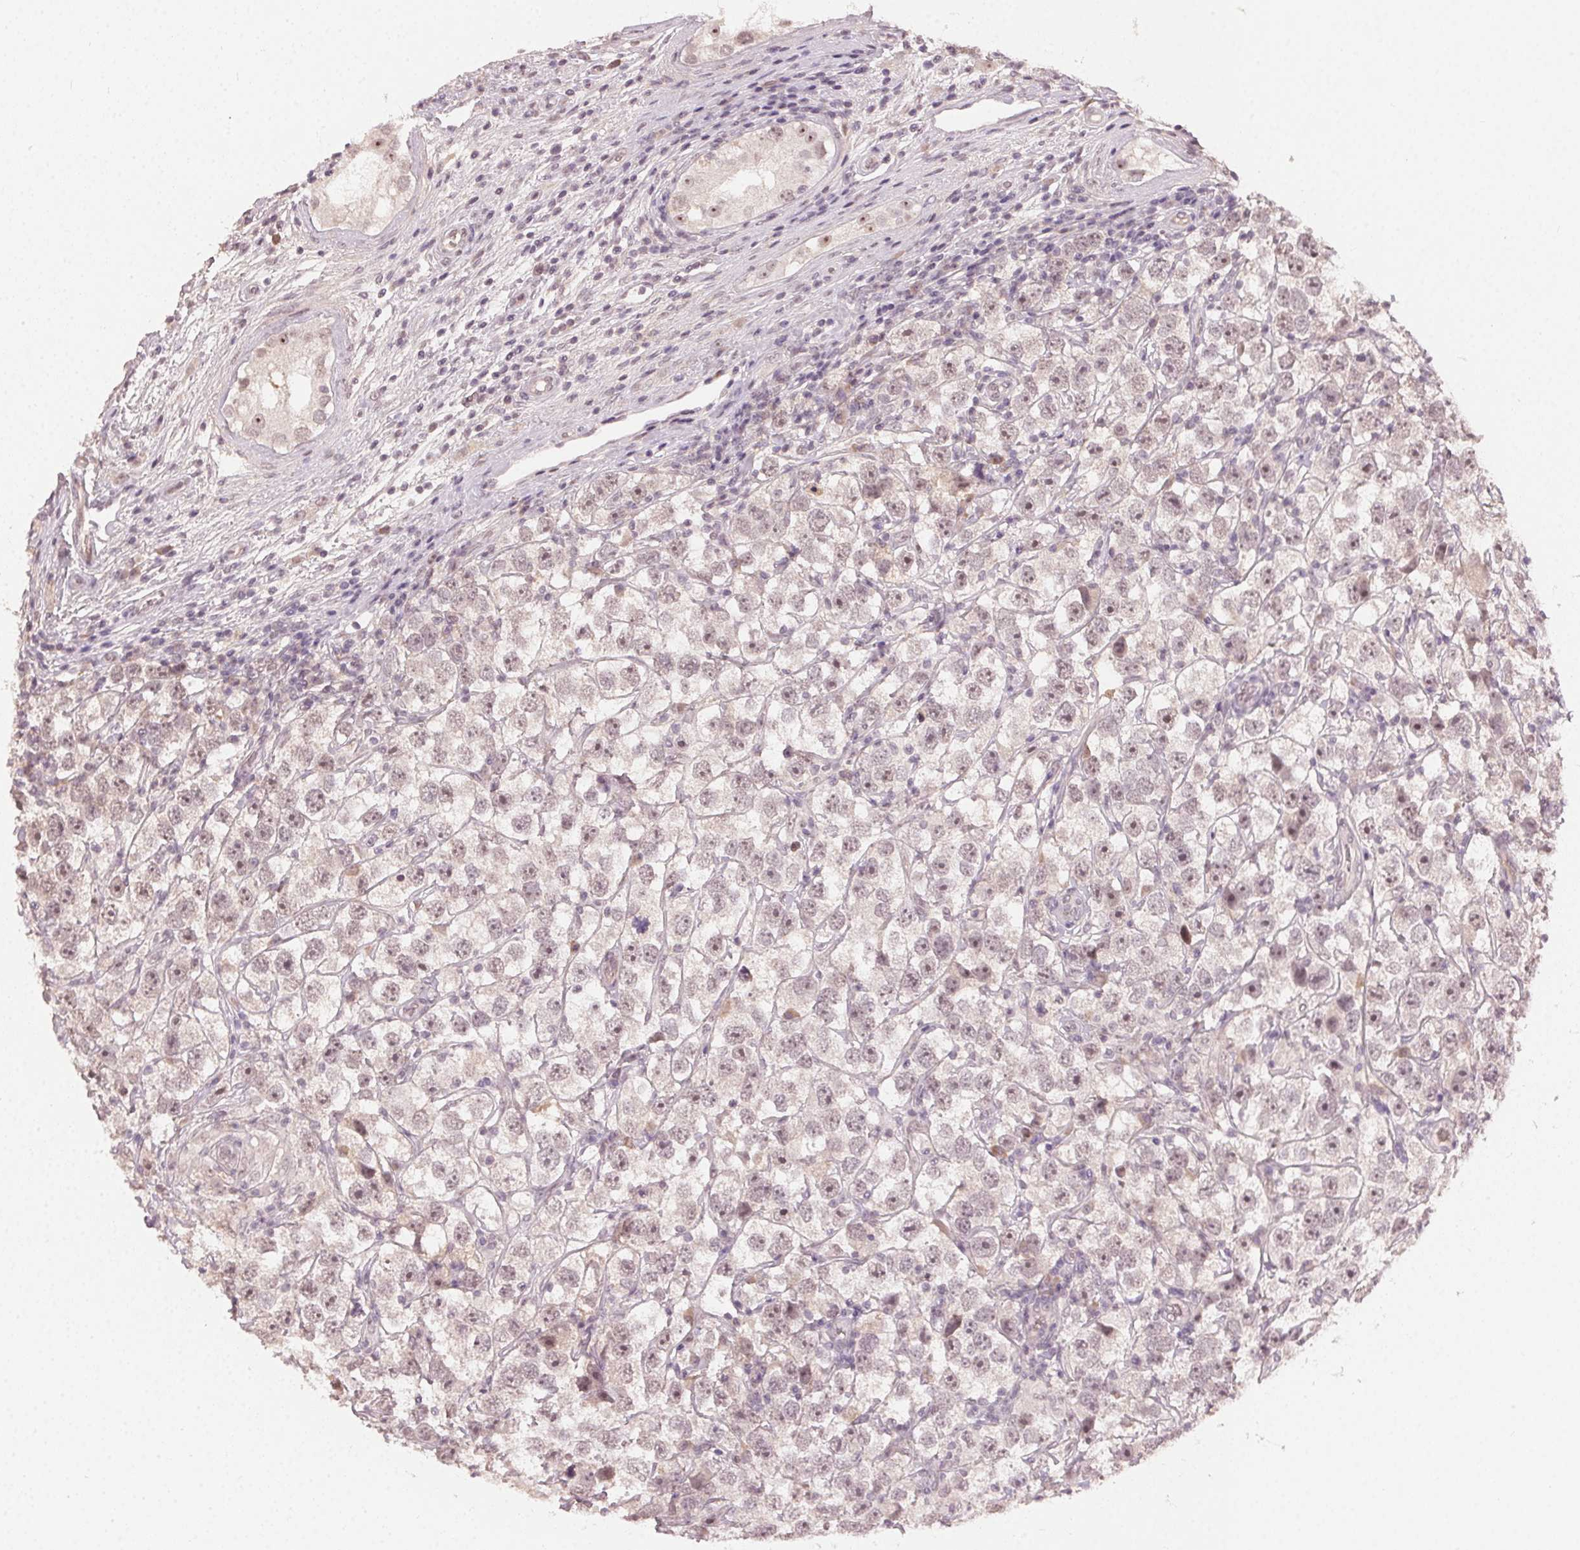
{"staining": {"intensity": "negative", "quantity": "none", "location": "none"}, "tissue": "testis cancer", "cell_type": "Tumor cells", "image_type": "cancer", "snomed": [{"axis": "morphology", "description": "Seminoma, NOS"}, {"axis": "topography", "description": "Testis"}], "caption": "This image is of seminoma (testis) stained with immunohistochemistry (IHC) to label a protein in brown with the nuclei are counter-stained blue. There is no staining in tumor cells. Brightfield microscopy of IHC stained with DAB (3,3'-diaminobenzidine) (brown) and hematoxylin (blue), captured at high magnification.", "gene": "TUB", "patient": {"sex": "male", "age": 26}}